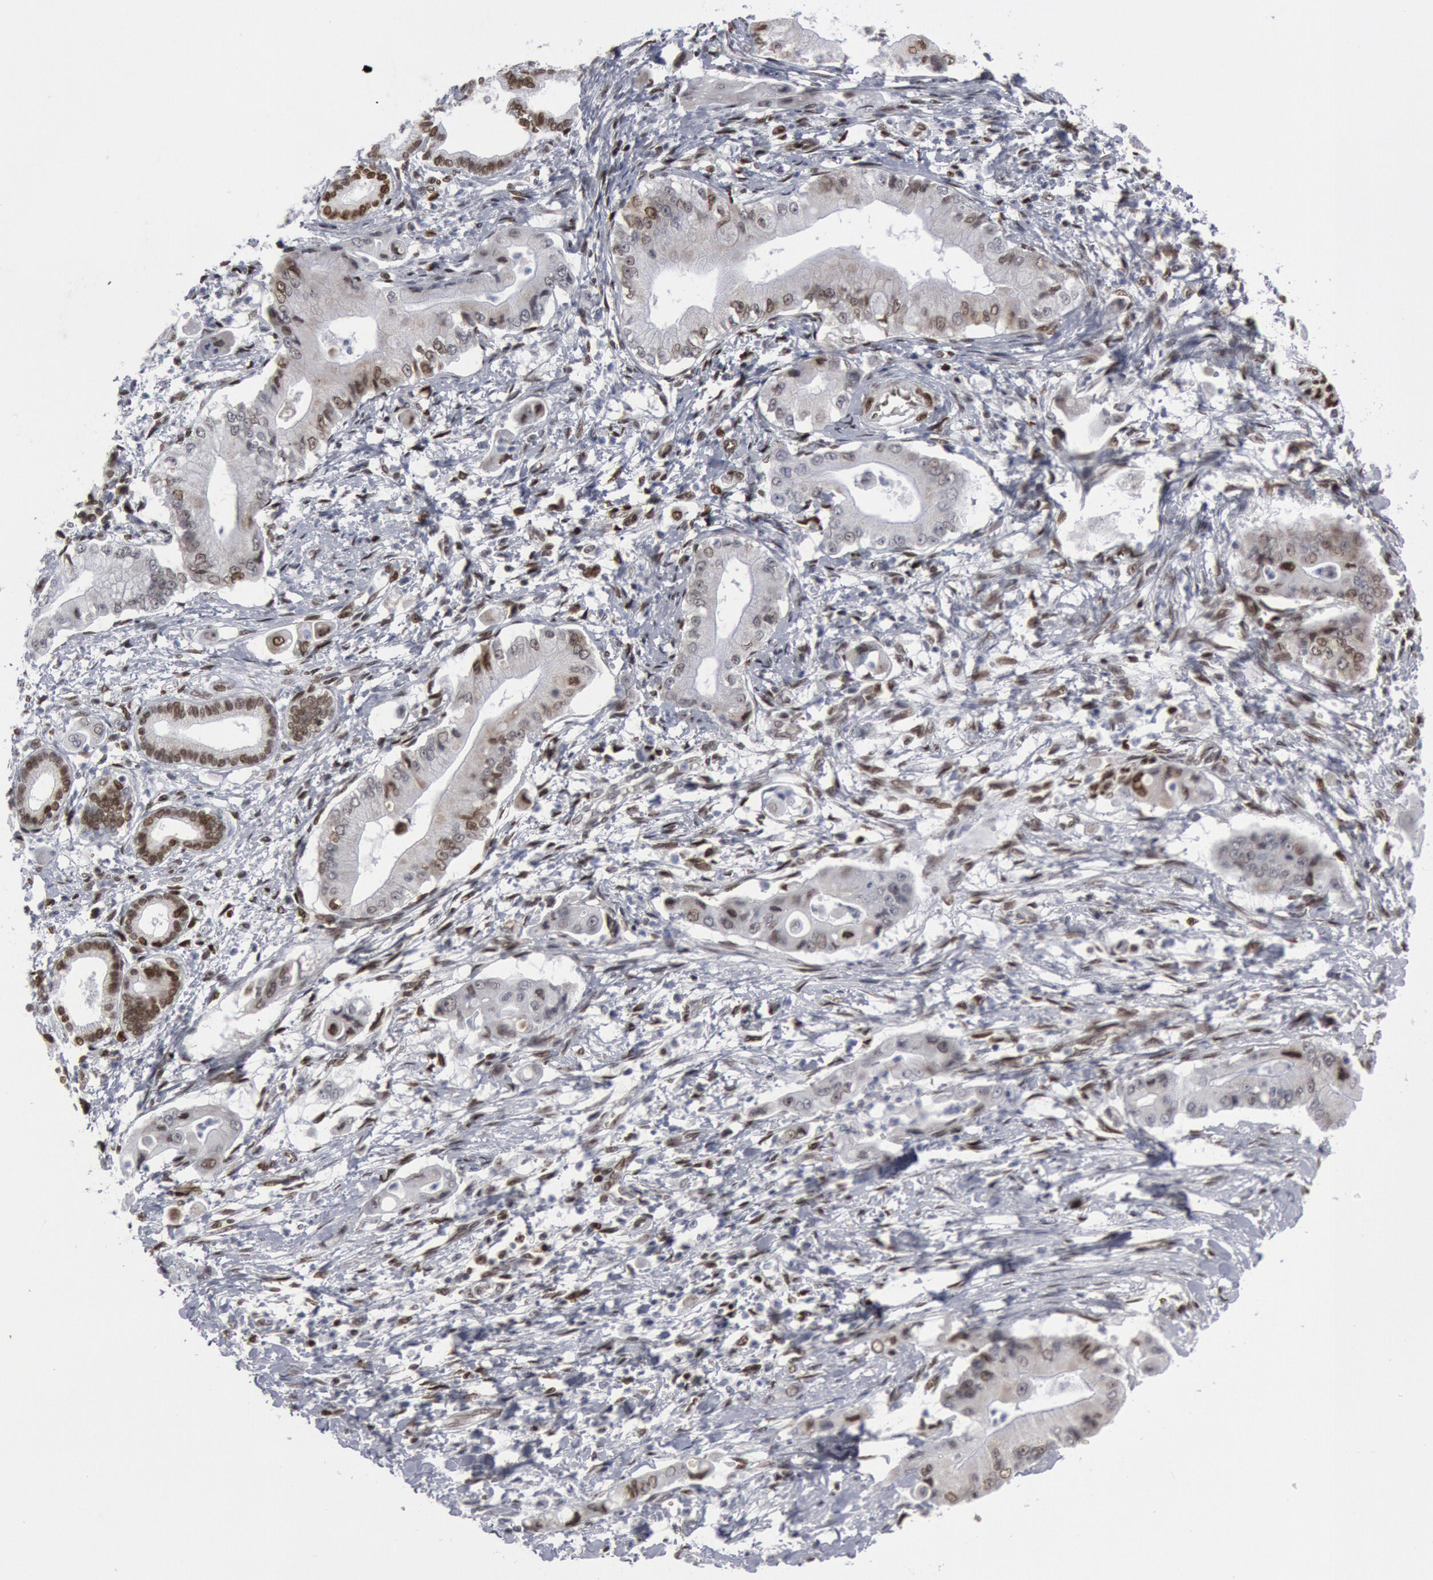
{"staining": {"intensity": "weak", "quantity": "25%-75%", "location": "nuclear"}, "tissue": "pancreatic cancer", "cell_type": "Tumor cells", "image_type": "cancer", "snomed": [{"axis": "morphology", "description": "Adenocarcinoma, NOS"}, {"axis": "topography", "description": "Pancreas"}], "caption": "Immunohistochemical staining of pancreatic cancer reveals low levels of weak nuclear protein positivity in approximately 25%-75% of tumor cells. (DAB = brown stain, brightfield microscopy at high magnification).", "gene": "MECP2", "patient": {"sex": "male", "age": 62}}